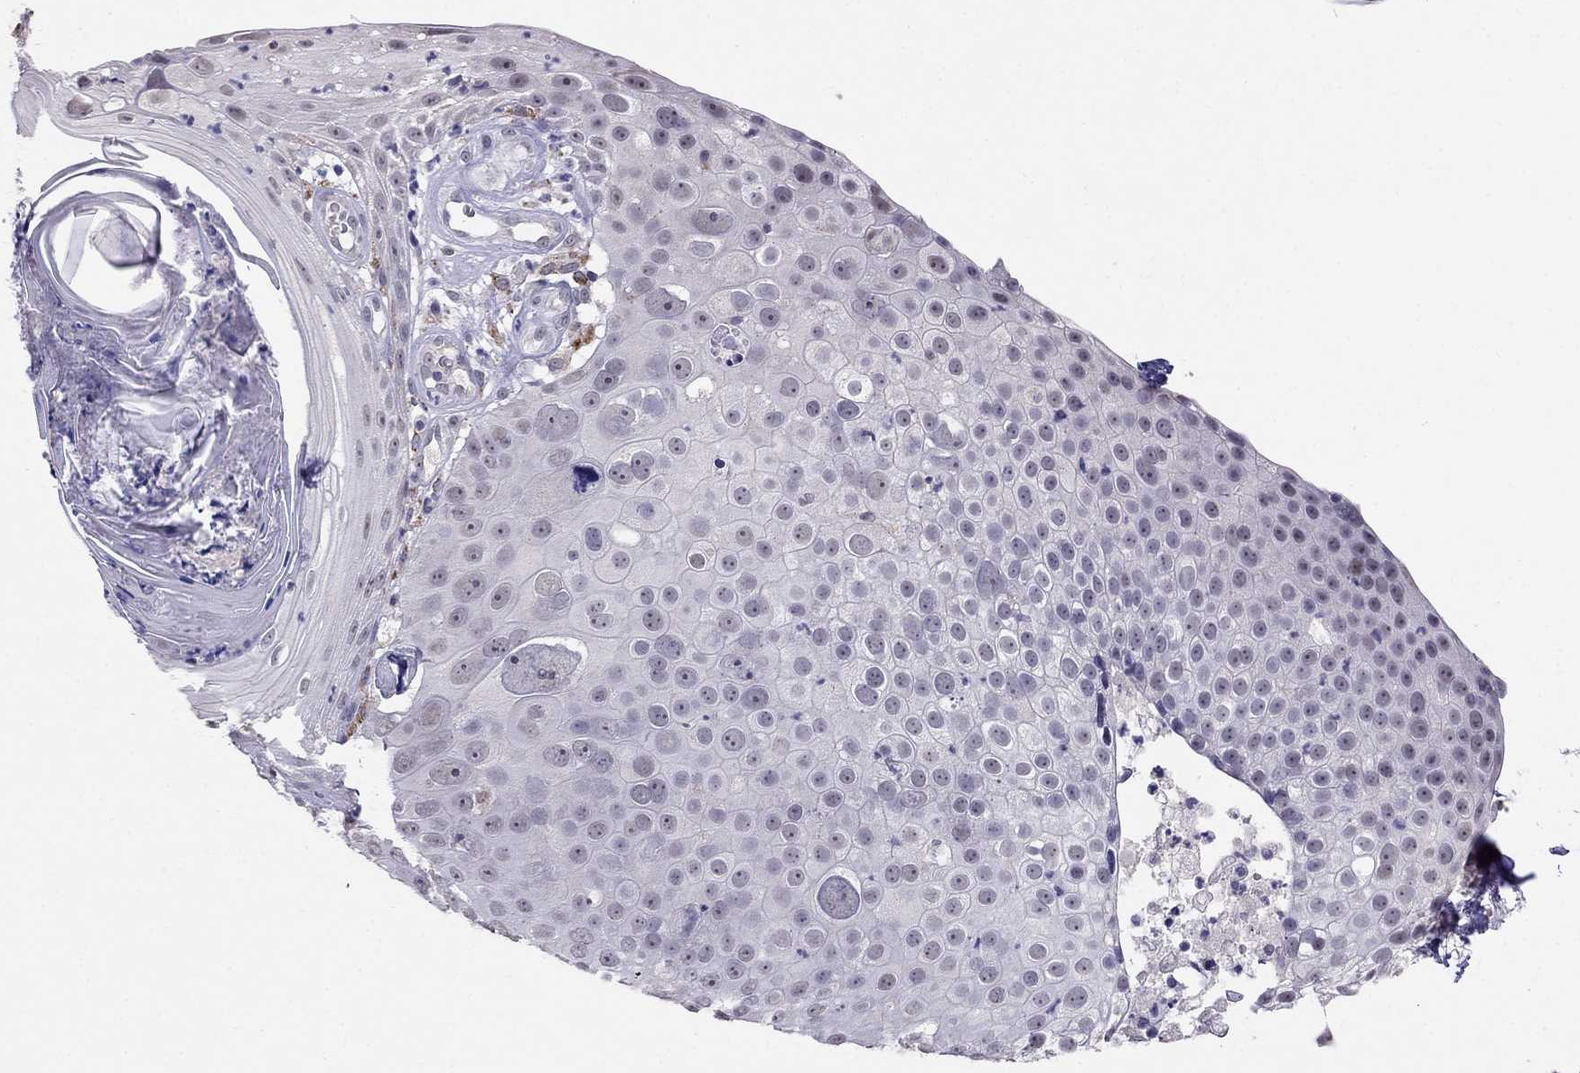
{"staining": {"intensity": "negative", "quantity": "none", "location": "none"}, "tissue": "skin cancer", "cell_type": "Tumor cells", "image_type": "cancer", "snomed": [{"axis": "morphology", "description": "Squamous cell carcinoma, NOS"}, {"axis": "topography", "description": "Skin"}], "caption": "Immunohistochemistry of skin squamous cell carcinoma exhibits no staining in tumor cells.", "gene": "MYO3B", "patient": {"sex": "male", "age": 71}}